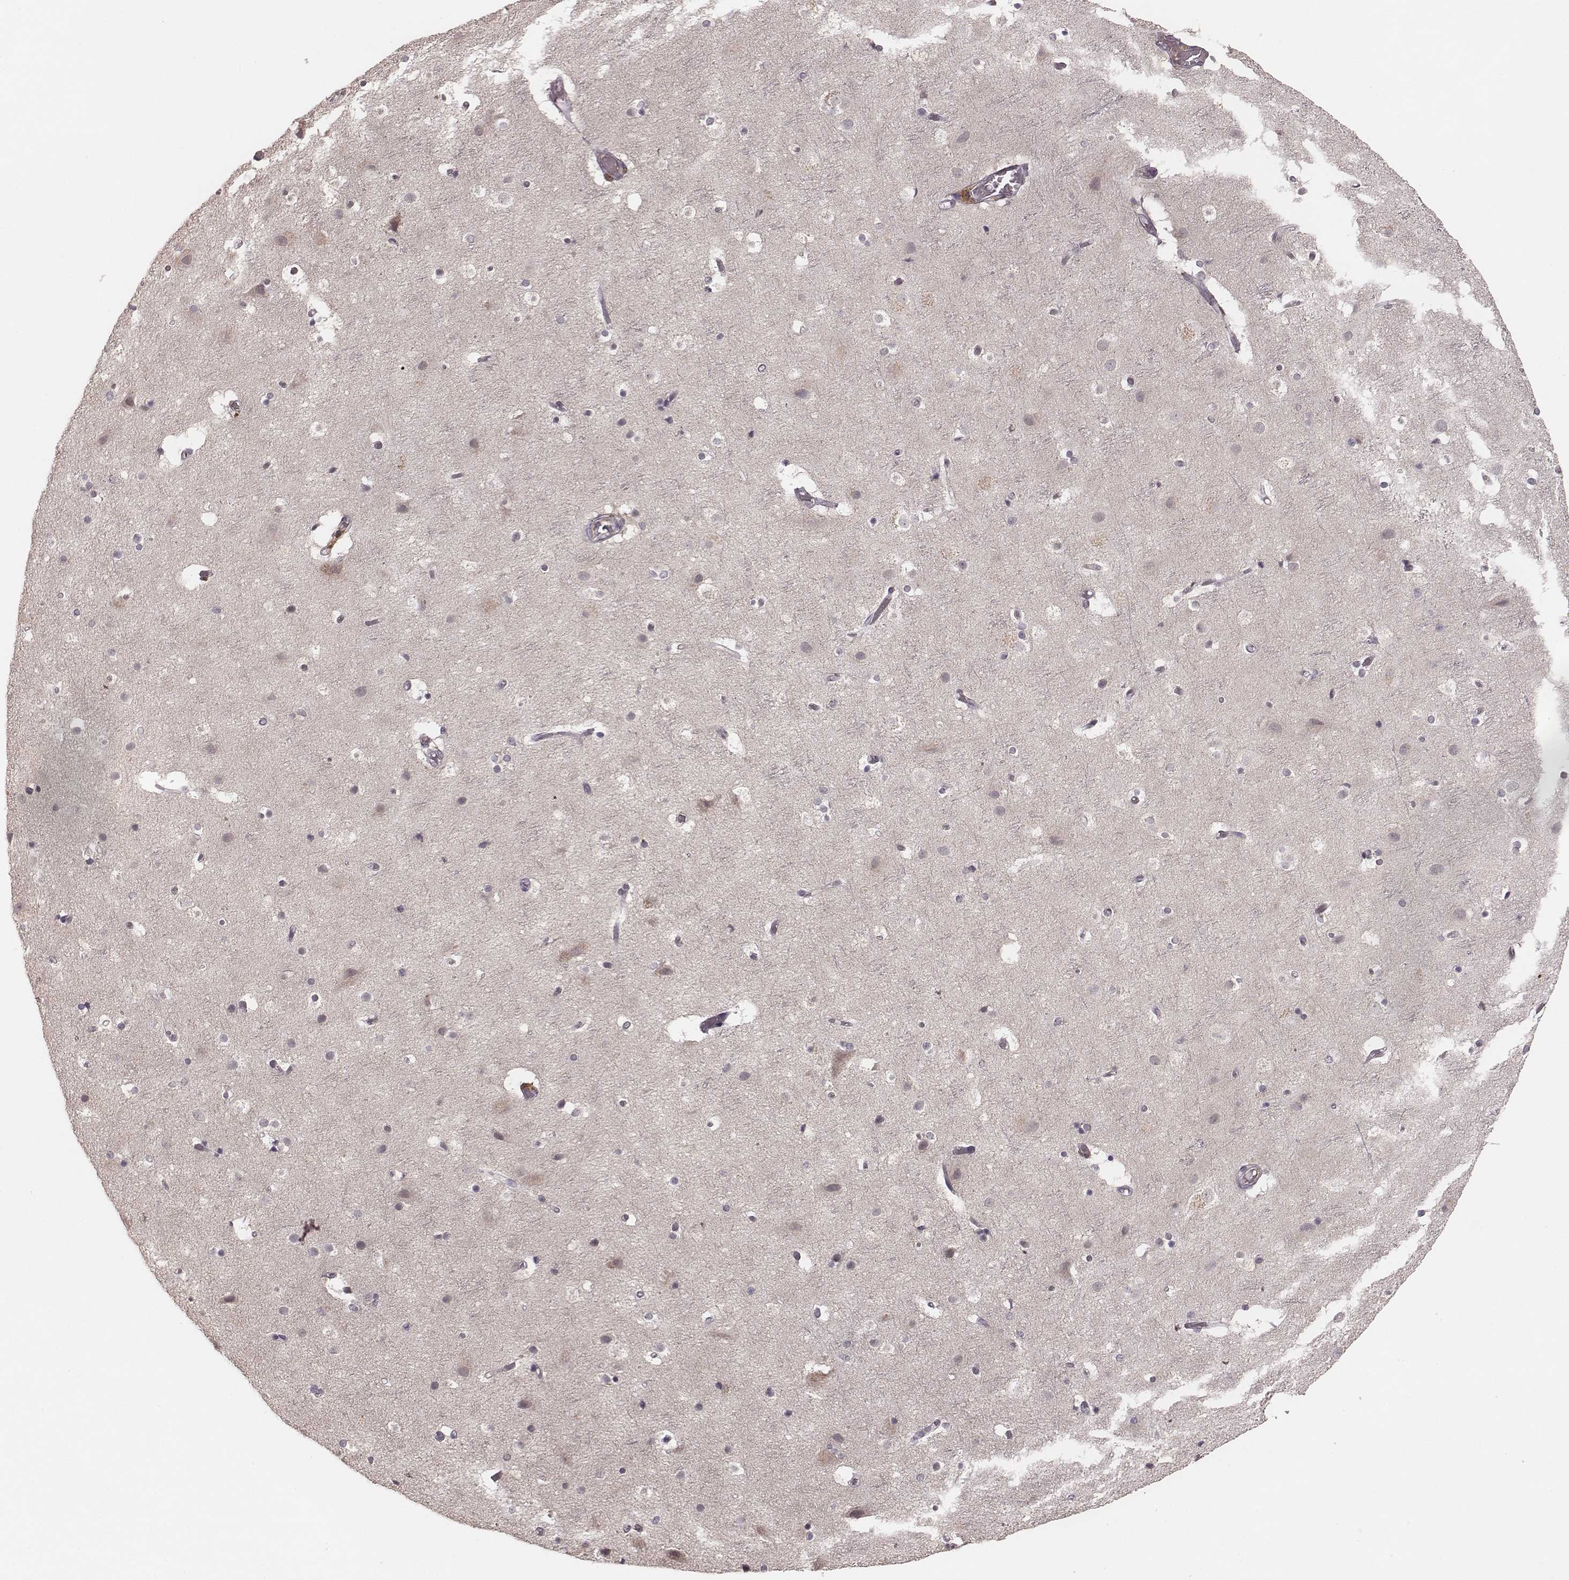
{"staining": {"intensity": "negative", "quantity": "none", "location": "none"}, "tissue": "cerebral cortex", "cell_type": "Endothelial cells", "image_type": "normal", "snomed": [{"axis": "morphology", "description": "Normal tissue, NOS"}, {"axis": "topography", "description": "Cerebral cortex"}], "caption": "Cerebral cortex stained for a protein using immunohistochemistry (IHC) demonstrates no staining endothelial cells.", "gene": "LY6K", "patient": {"sex": "female", "age": 52}}